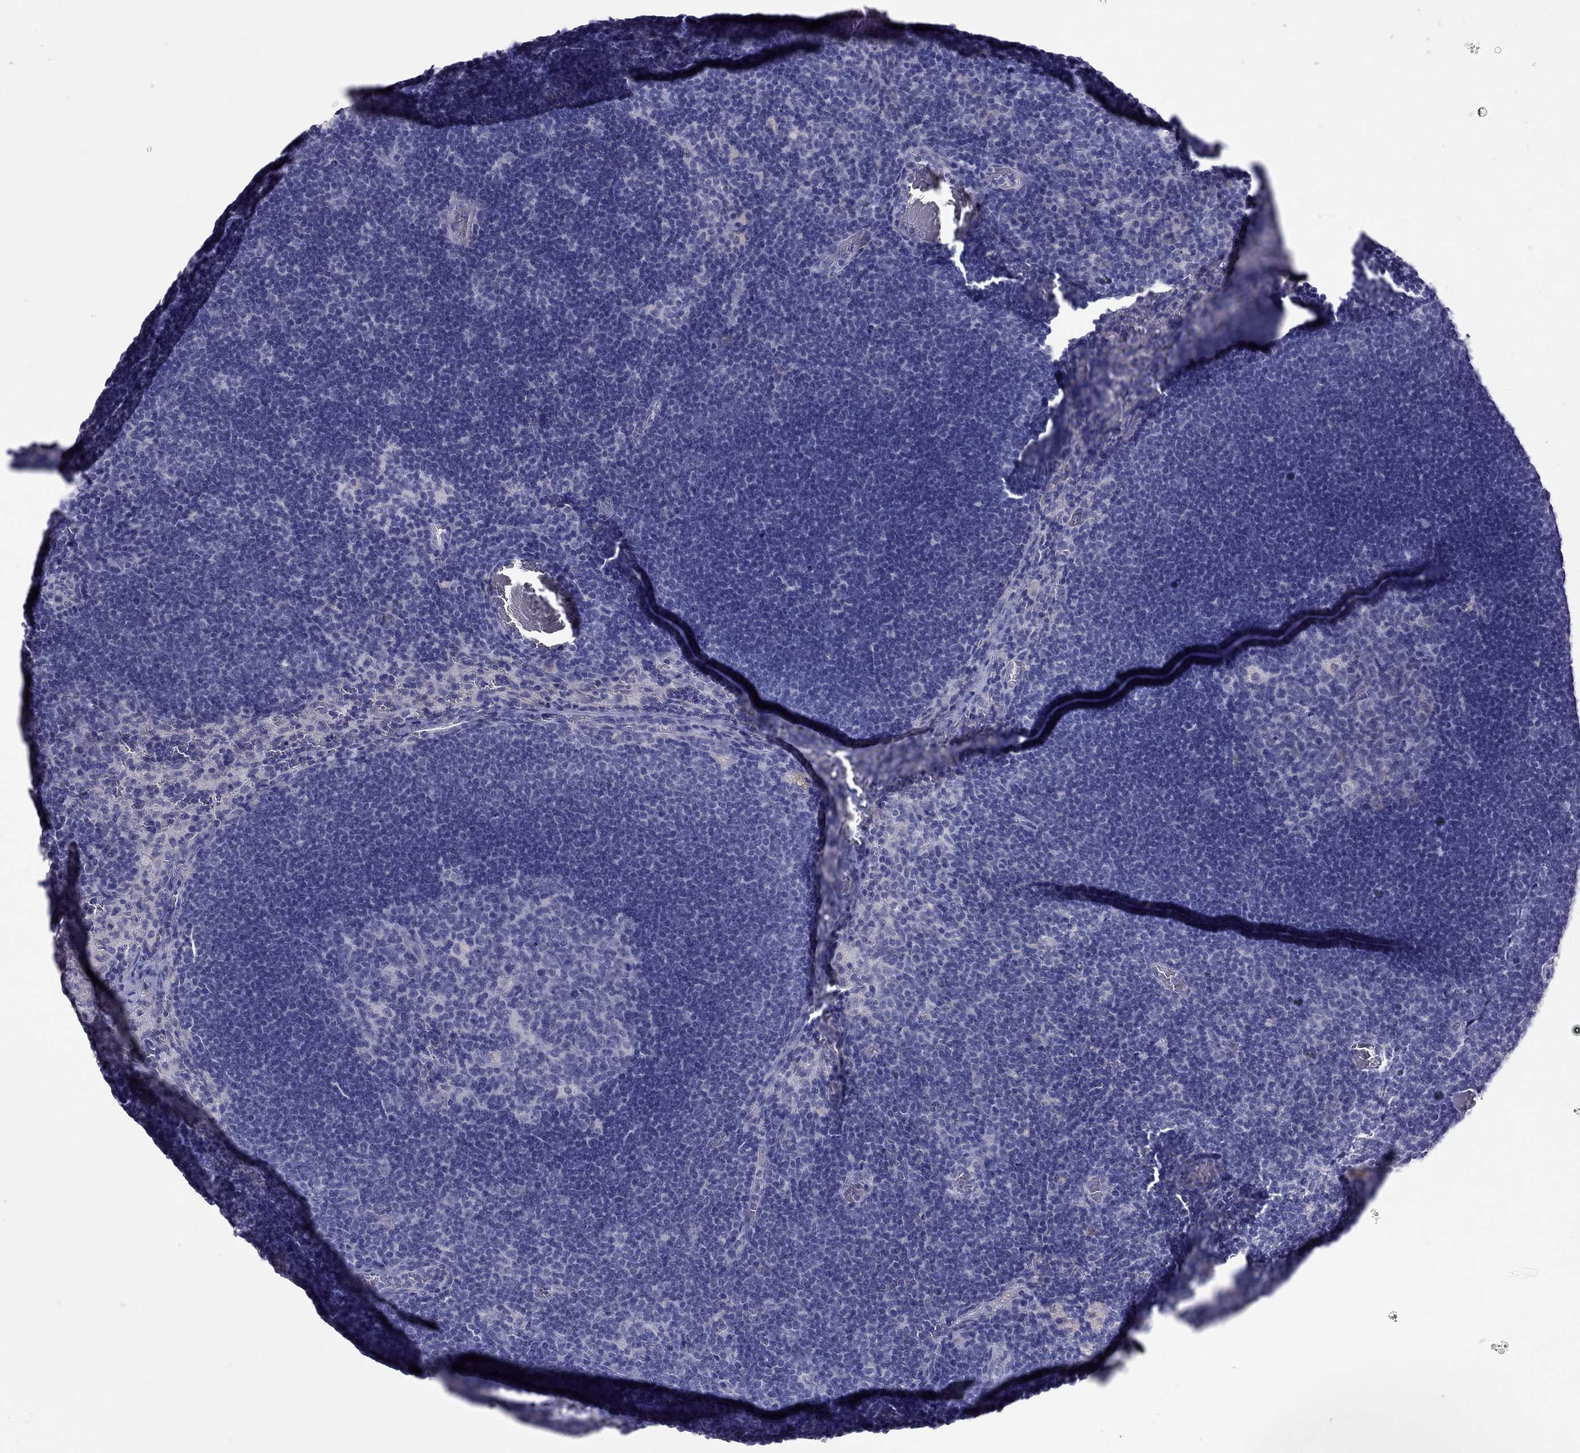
{"staining": {"intensity": "negative", "quantity": "none", "location": "none"}, "tissue": "lymph node", "cell_type": "Germinal center cells", "image_type": "normal", "snomed": [{"axis": "morphology", "description": "Normal tissue, NOS"}, {"axis": "topography", "description": "Lymph node"}], "caption": "Immunohistochemistry (IHC) of unremarkable human lymph node exhibits no positivity in germinal center cells.", "gene": "PSMB11", "patient": {"sex": "male", "age": 63}}